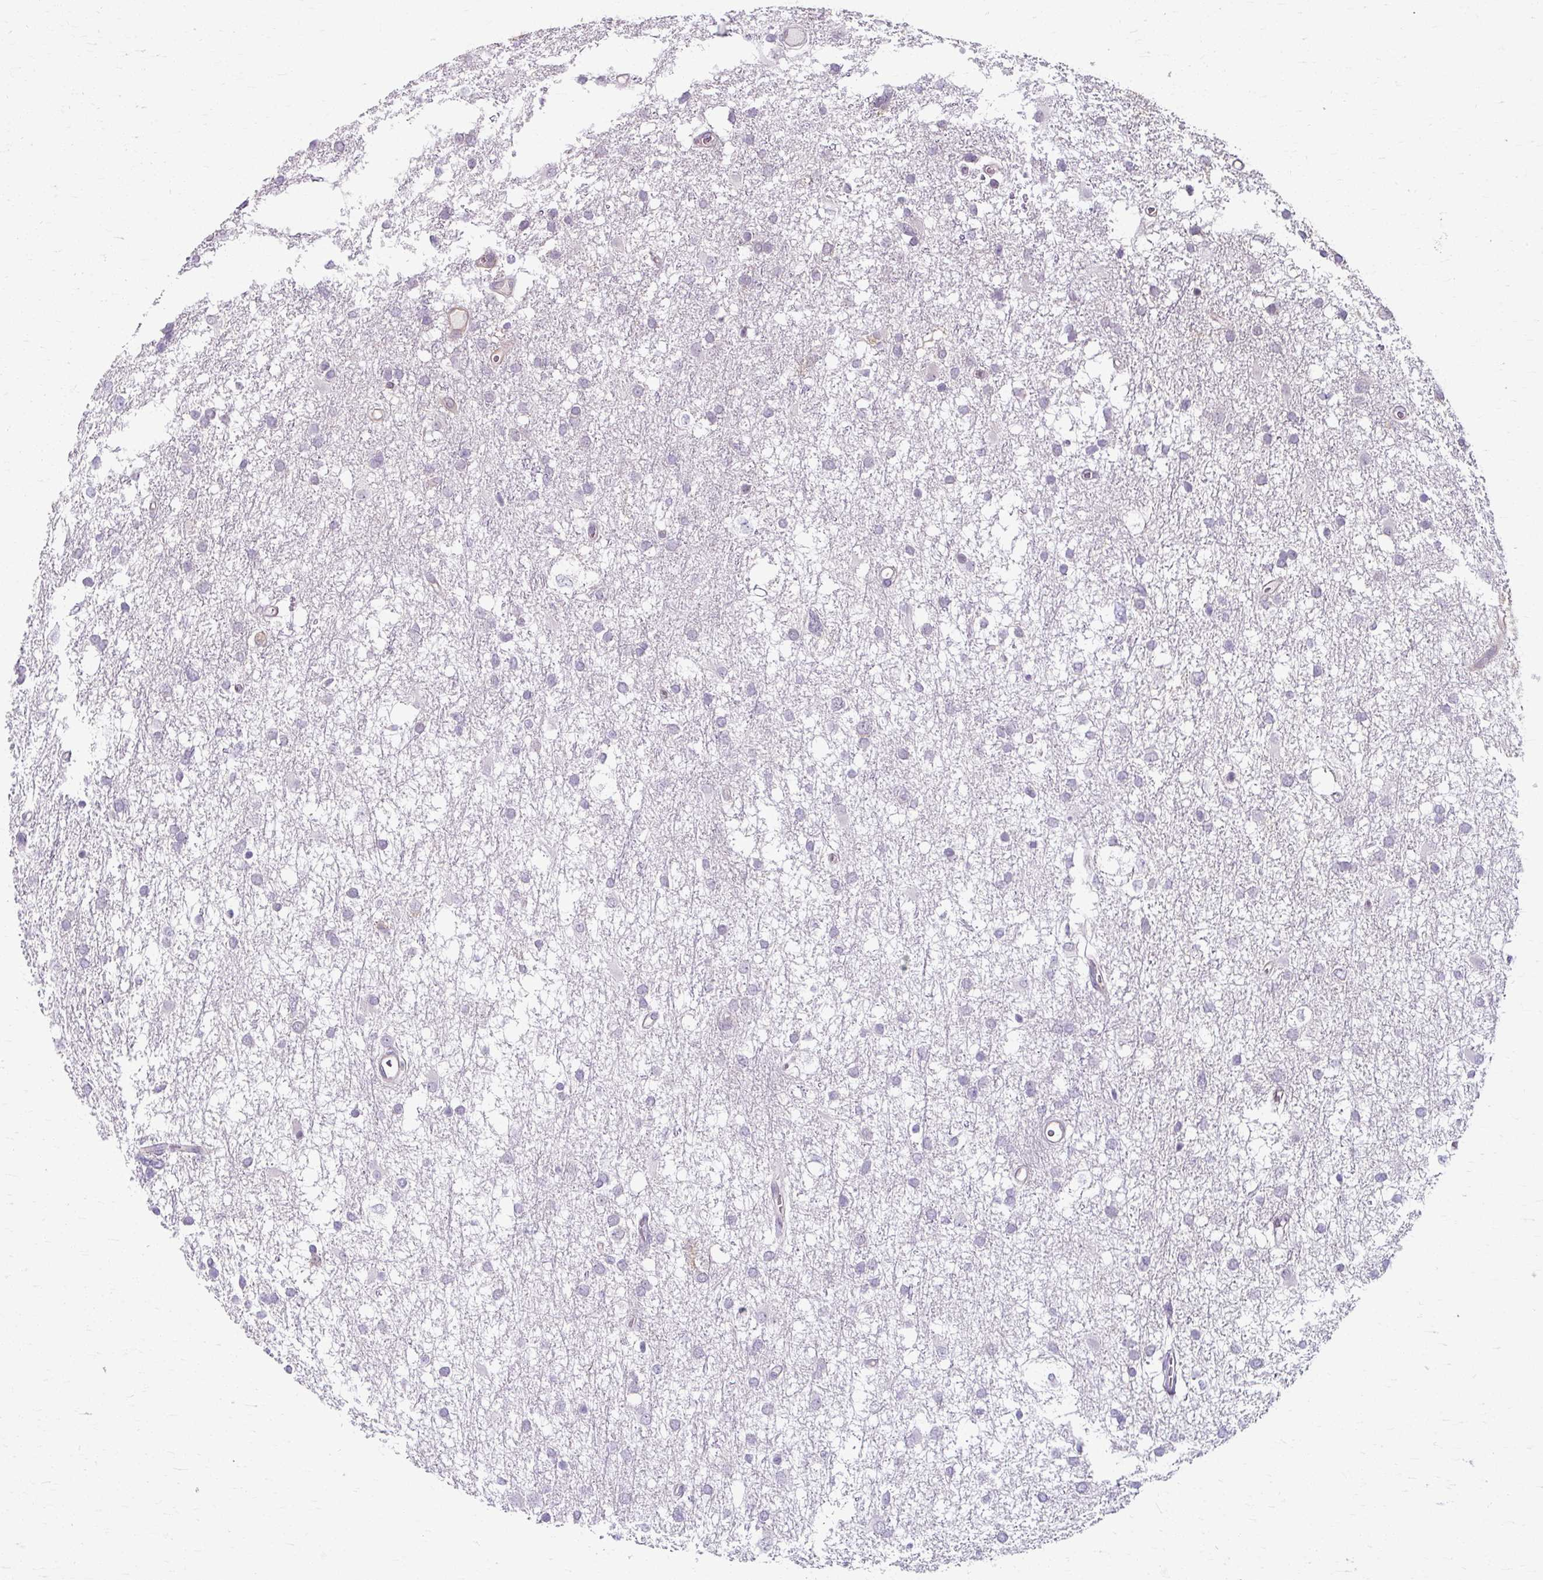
{"staining": {"intensity": "negative", "quantity": "none", "location": "none"}, "tissue": "glioma", "cell_type": "Tumor cells", "image_type": "cancer", "snomed": [{"axis": "morphology", "description": "Glioma, malignant, High grade"}, {"axis": "topography", "description": "Brain"}], "caption": "DAB immunohistochemical staining of human glioma reveals no significant positivity in tumor cells. (DAB immunohistochemistry, high magnification).", "gene": "ZNF555", "patient": {"sex": "male", "age": 61}}